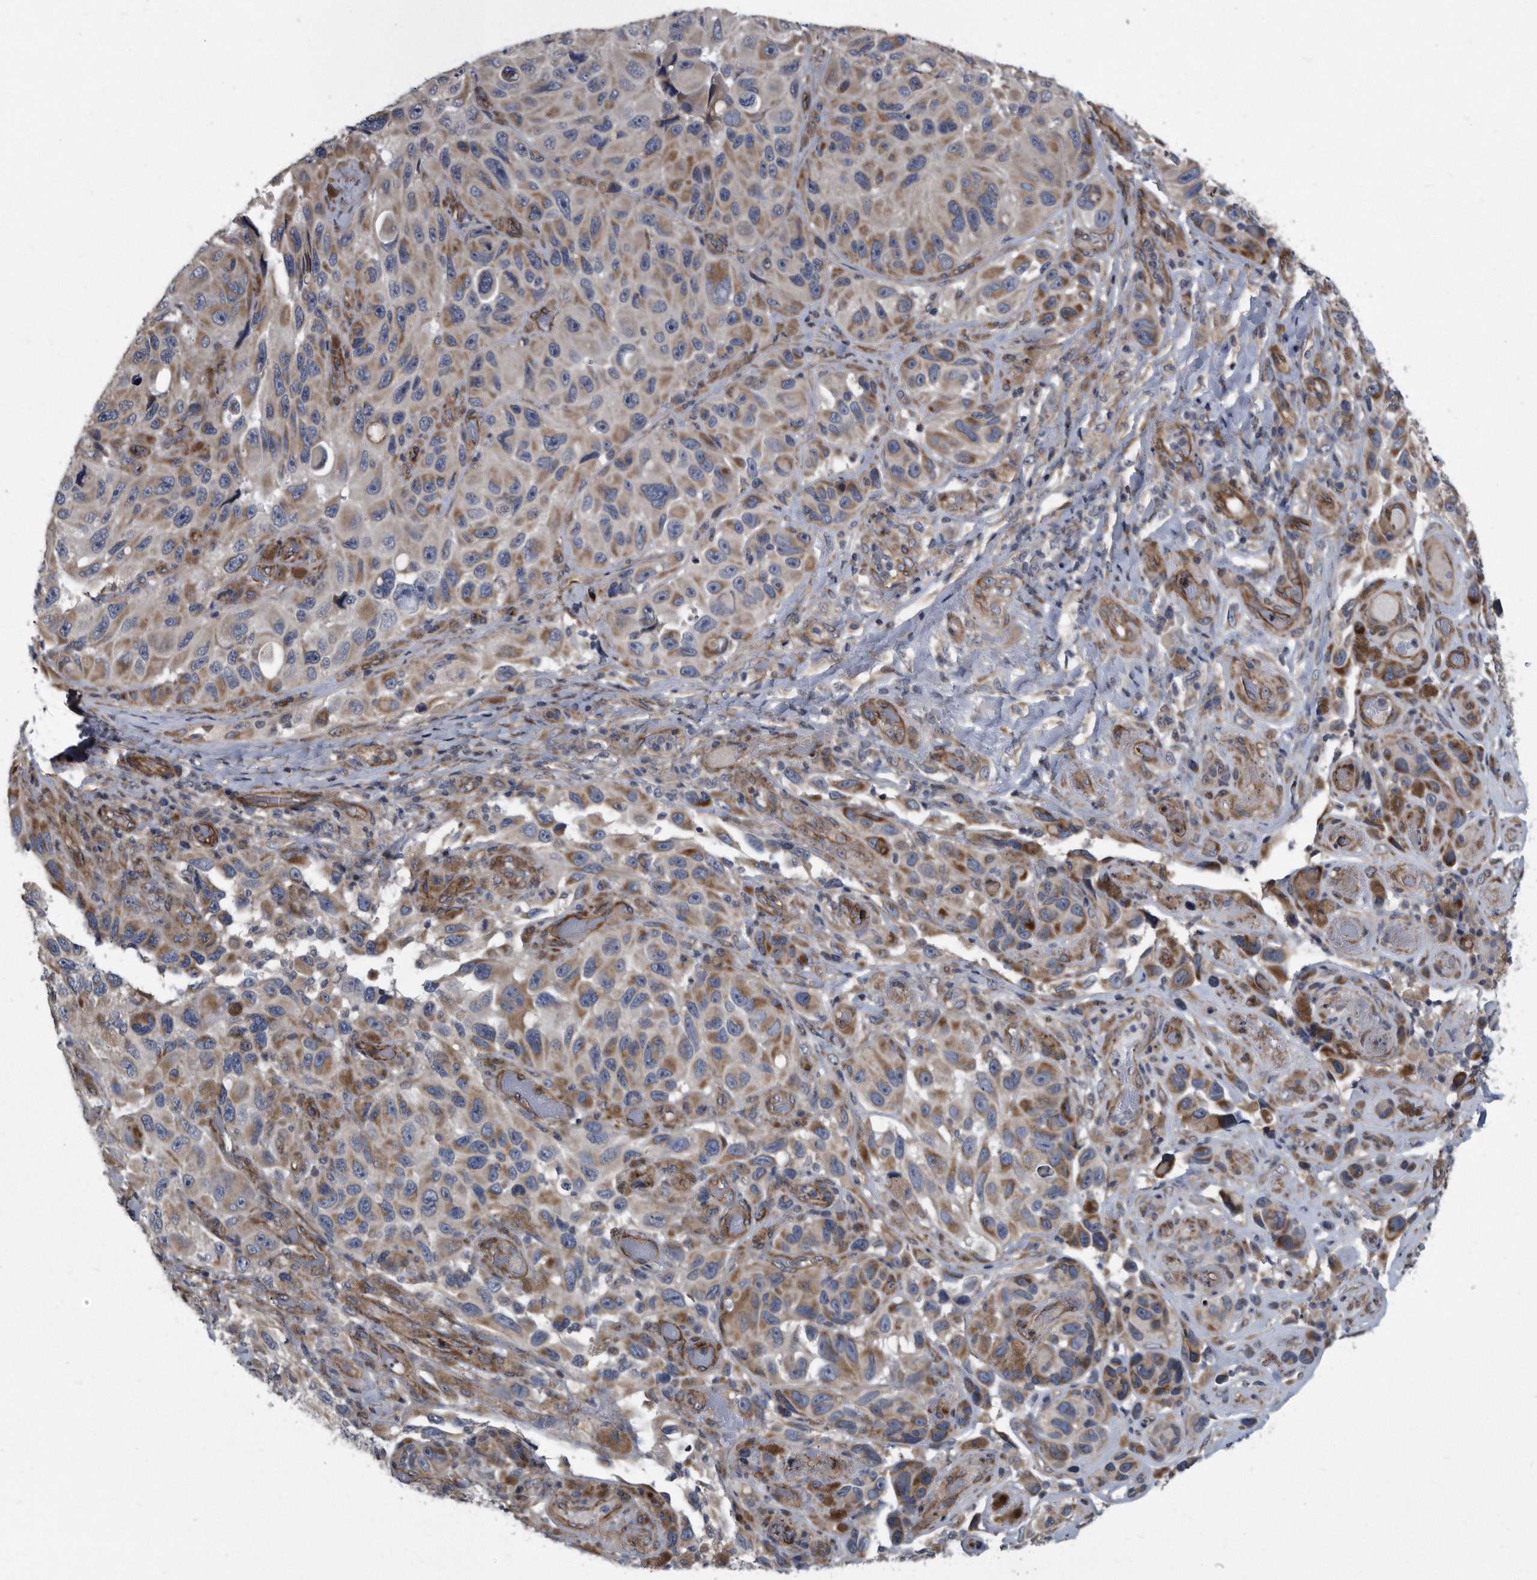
{"staining": {"intensity": "moderate", "quantity": "25%-75%", "location": "cytoplasmic/membranous"}, "tissue": "melanoma", "cell_type": "Tumor cells", "image_type": "cancer", "snomed": [{"axis": "morphology", "description": "Malignant melanoma, NOS"}, {"axis": "topography", "description": "Skin"}], "caption": "The photomicrograph exhibits immunohistochemical staining of malignant melanoma. There is moderate cytoplasmic/membranous positivity is seen in about 25%-75% of tumor cells.", "gene": "ARMCX1", "patient": {"sex": "female", "age": 73}}